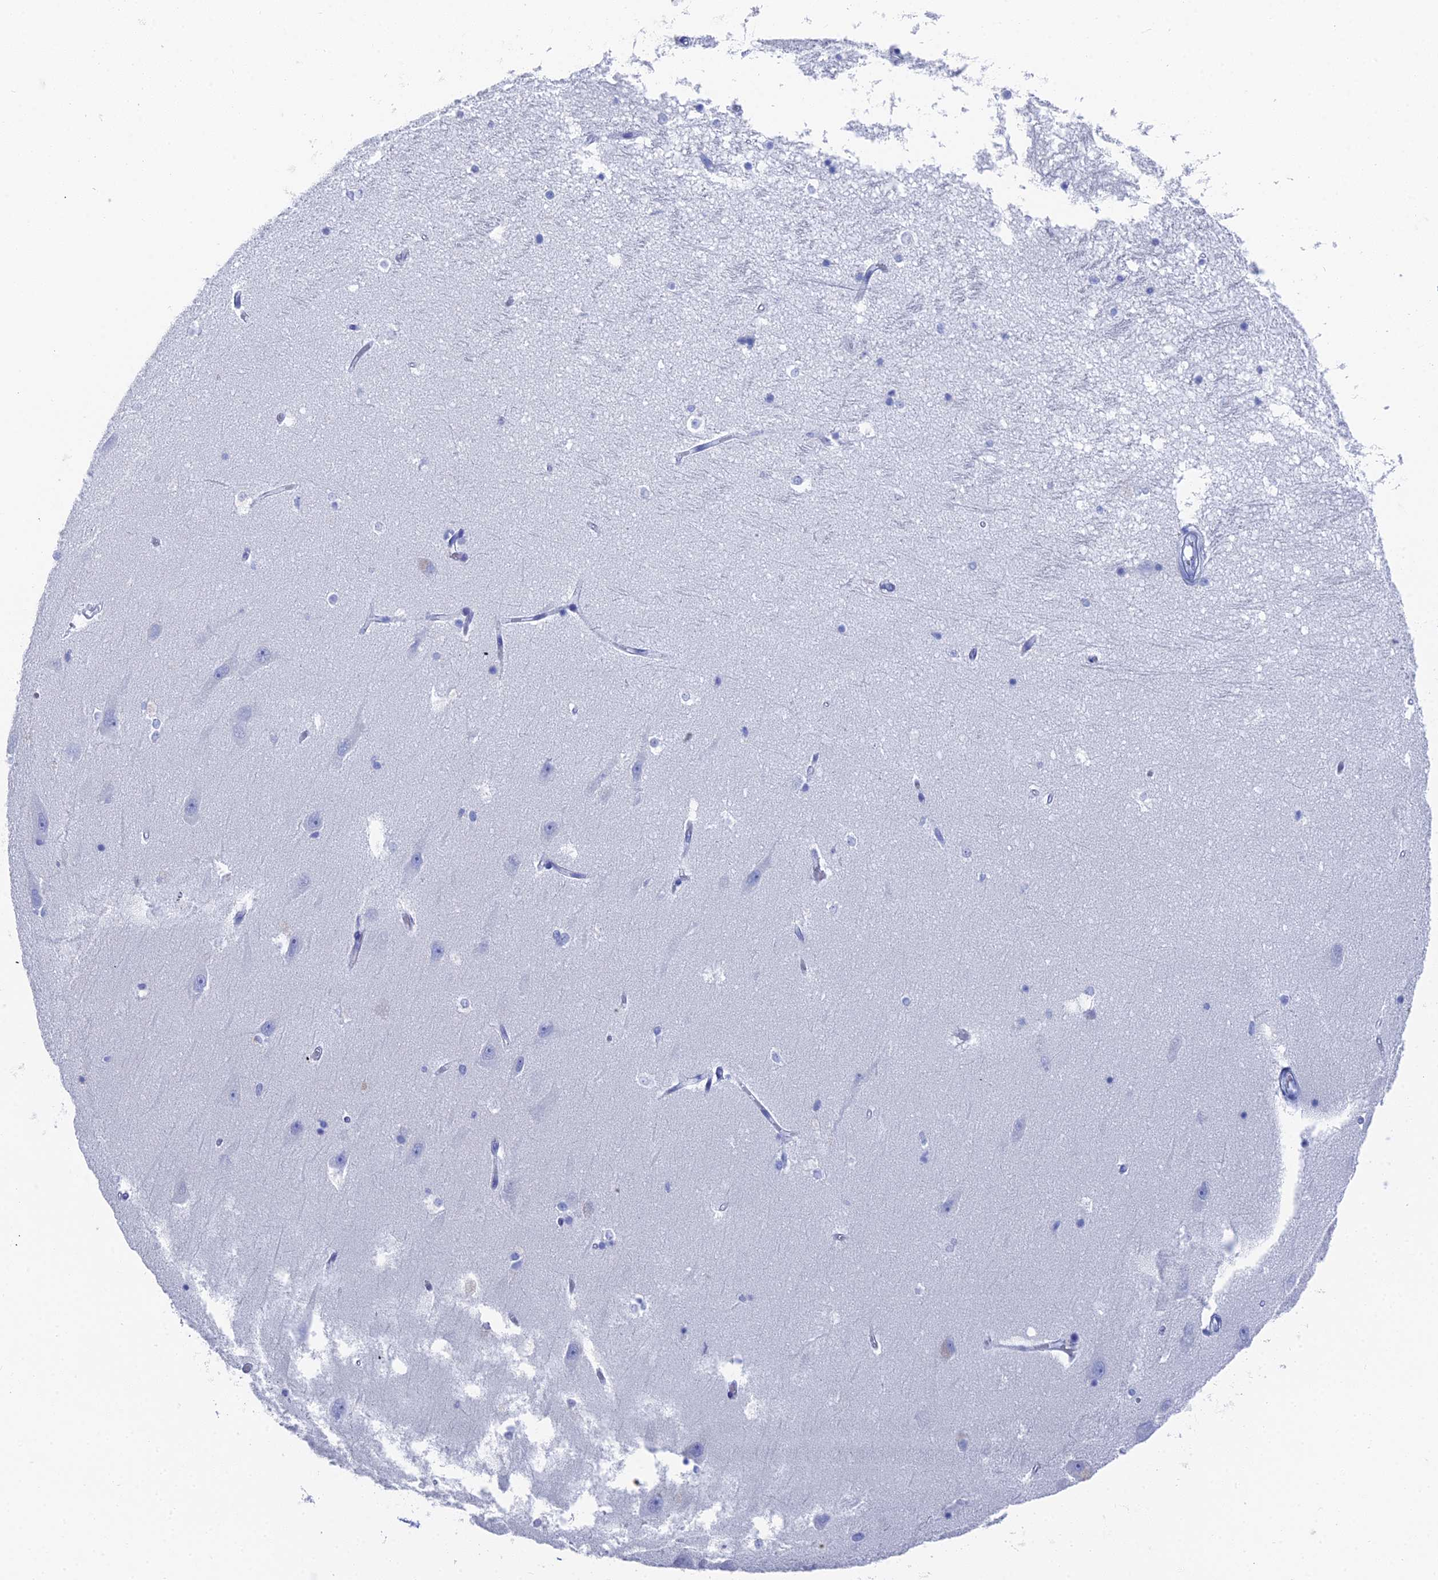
{"staining": {"intensity": "negative", "quantity": "none", "location": "none"}, "tissue": "hippocampus", "cell_type": "Glial cells", "image_type": "normal", "snomed": [{"axis": "morphology", "description": "Normal tissue, NOS"}, {"axis": "topography", "description": "Hippocampus"}], "caption": "Hippocampus was stained to show a protein in brown. There is no significant staining in glial cells. (DAB (3,3'-diaminobenzidine) immunohistochemistry visualized using brightfield microscopy, high magnification).", "gene": "ENPP3", "patient": {"sex": "male", "age": 45}}